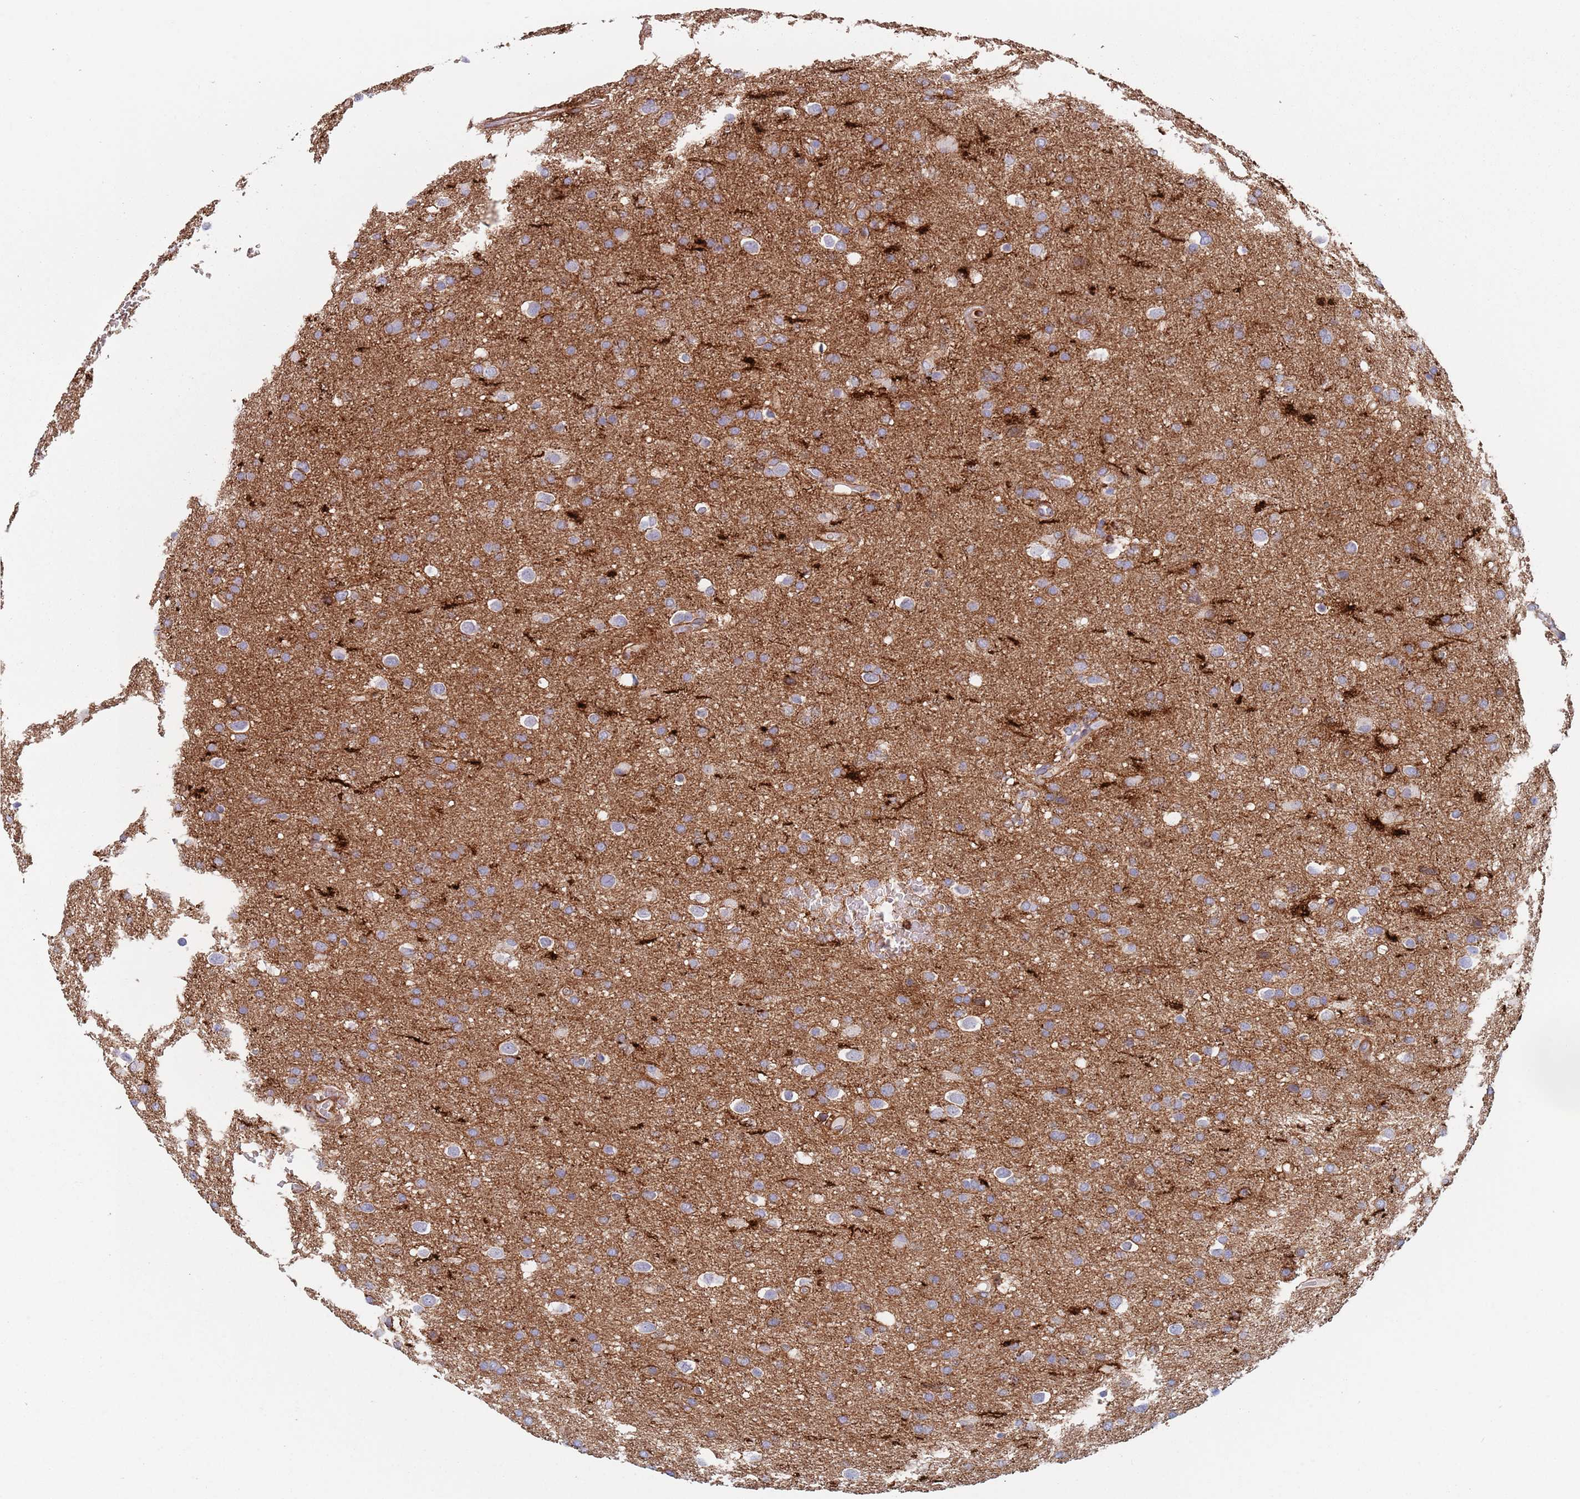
{"staining": {"intensity": "negative", "quantity": "none", "location": "none"}, "tissue": "glioma", "cell_type": "Tumor cells", "image_type": "cancer", "snomed": [{"axis": "morphology", "description": "Glioma, malignant, Low grade"}, {"axis": "topography", "description": "Brain"}], "caption": "Photomicrograph shows no protein expression in tumor cells of glioma tissue. (DAB immunohistochemistry with hematoxylin counter stain).", "gene": "RNF144A", "patient": {"sex": "female", "age": 32}}